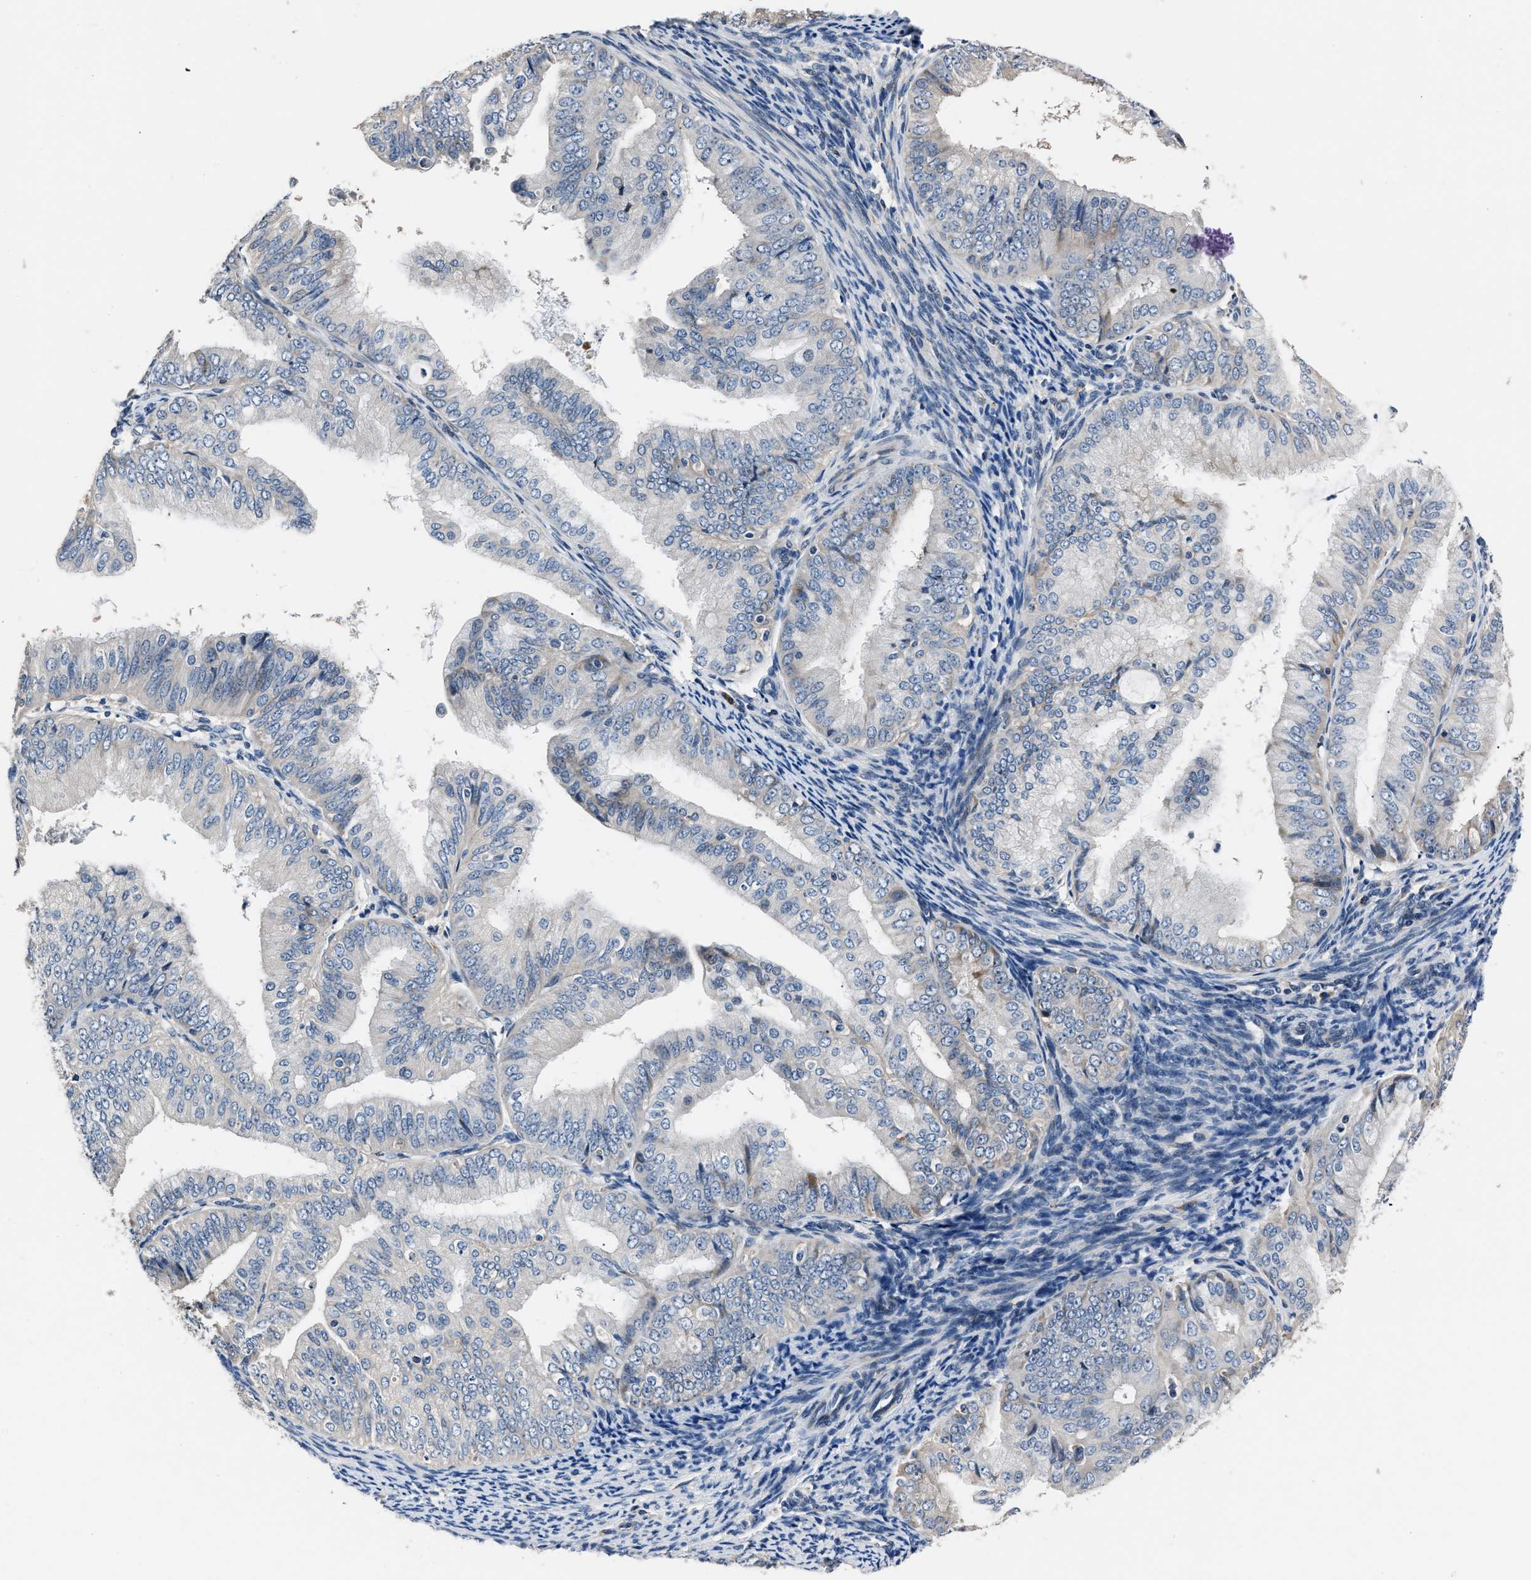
{"staining": {"intensity": "negative", "quantity": "none", "location": "none"}, "tissue": "endometrial cancer", "cell_type": "Tumor cells", "image_type": "cancer", "snomed": [{"axis": "morphology", "description": "Adenocarcinoma, NOS"}, {"axis": "topography", "description": "Endometrium"}], "caption": "This is a histopathology image of immunohistochemistry (IHC) staining of endometrial adenocarcinoma, which shows no expression in tumor cells. (Brightfield microscopy of DAB IHC at high magnification).", "gene": "DNAJC24", "patient": {"sex": "female", "age": 63}}